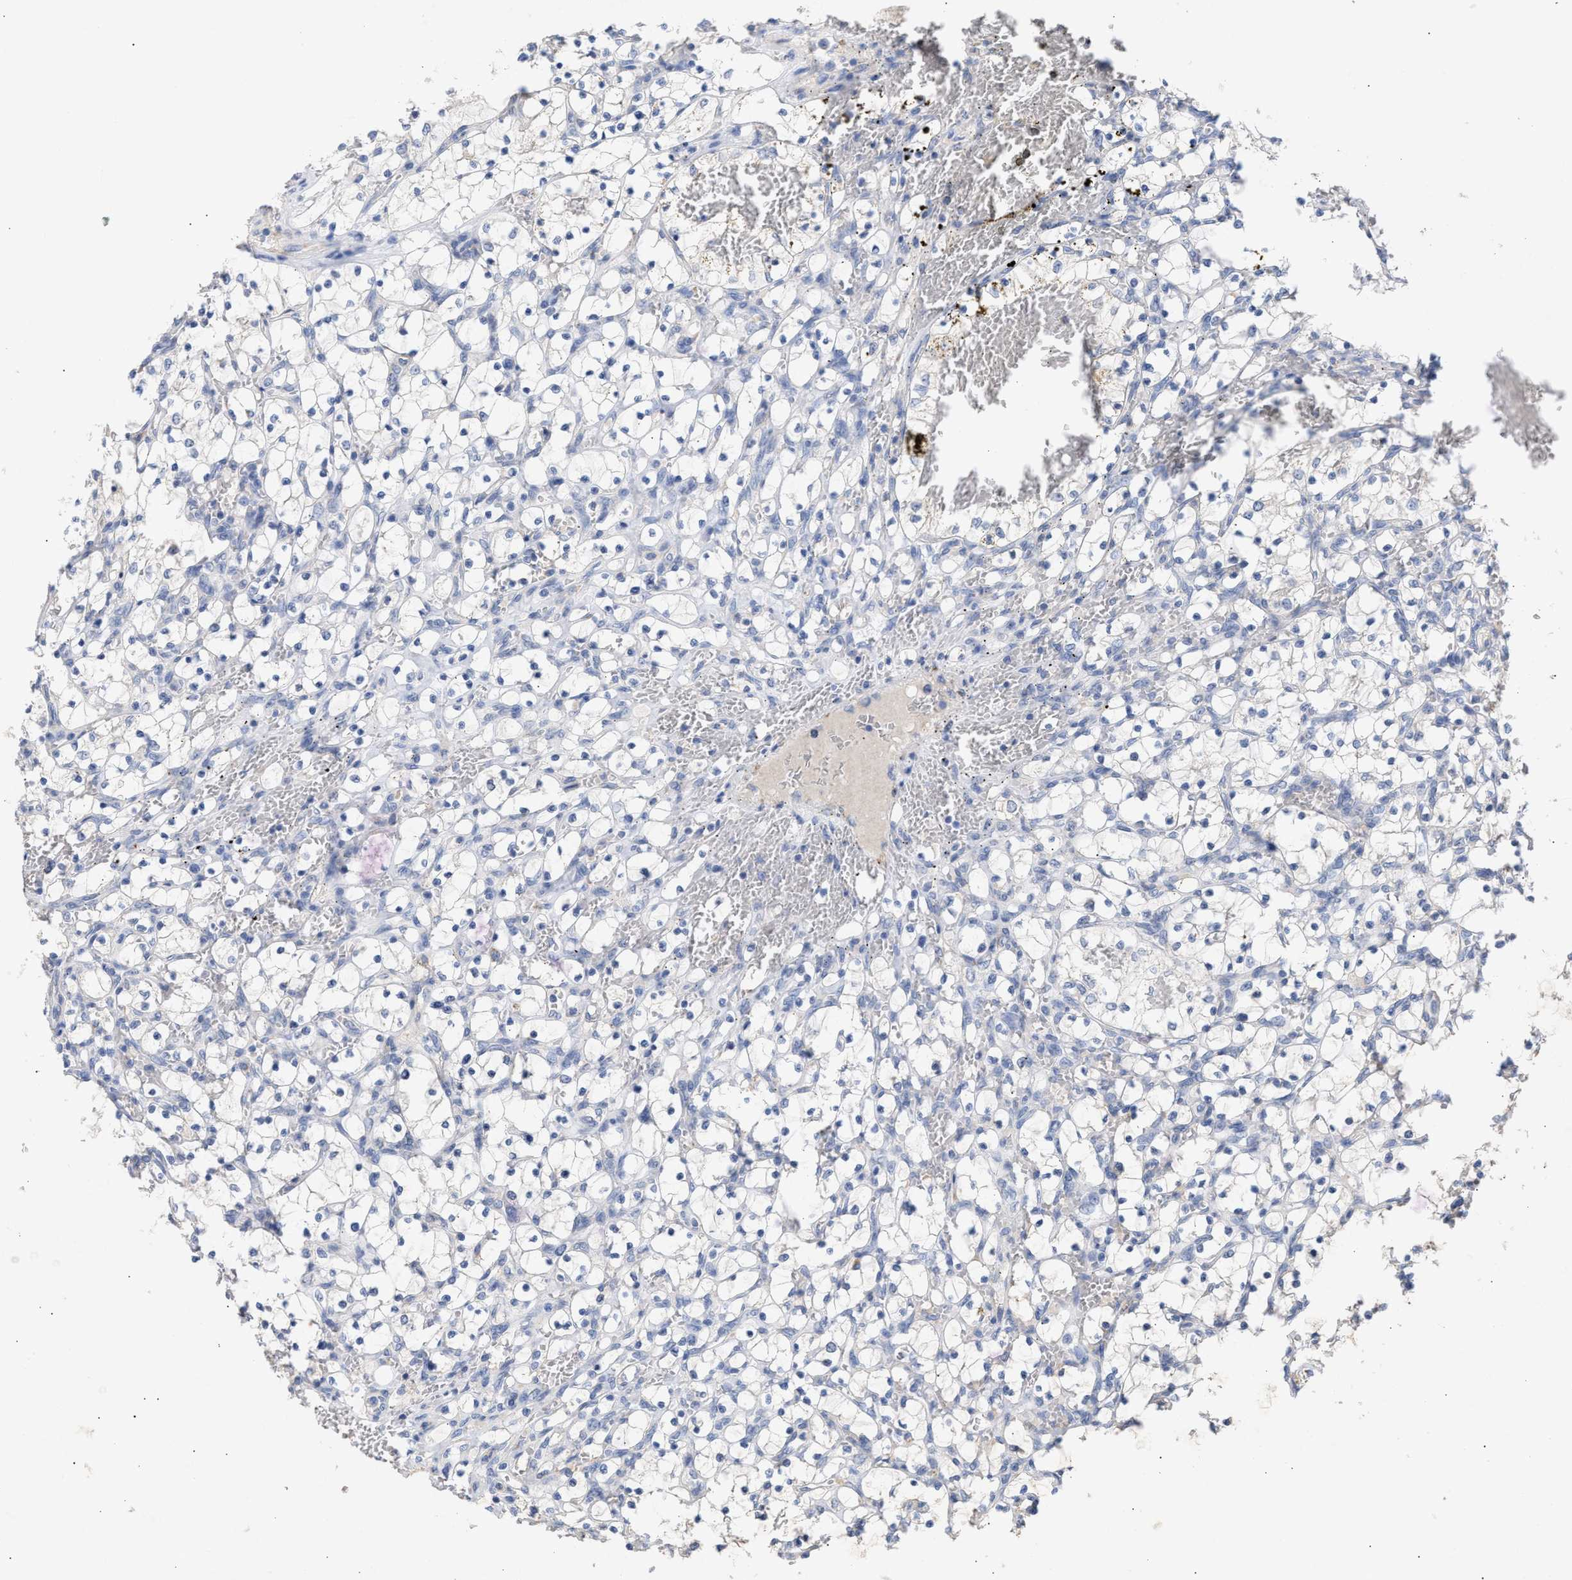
{"staining": {"intensity": "negative", "quantity": "none", "location": "none"}, "tissue": "renal cancer", "cell_type": "Tumor cells", "image_type": "cancer", "snomed": [{"axis": "morphology", "description": "Adenocarcinoma, NOS"}, {"axis": "topography", "description": "Kidney"}], "caption": "Renal adenocarcinoma stained for a protein using immunohistochemistry (IHC) reveals no positivity tumor cells.", "gene": "SELENOM", "patient": {"sex": "female", "age": 69}}